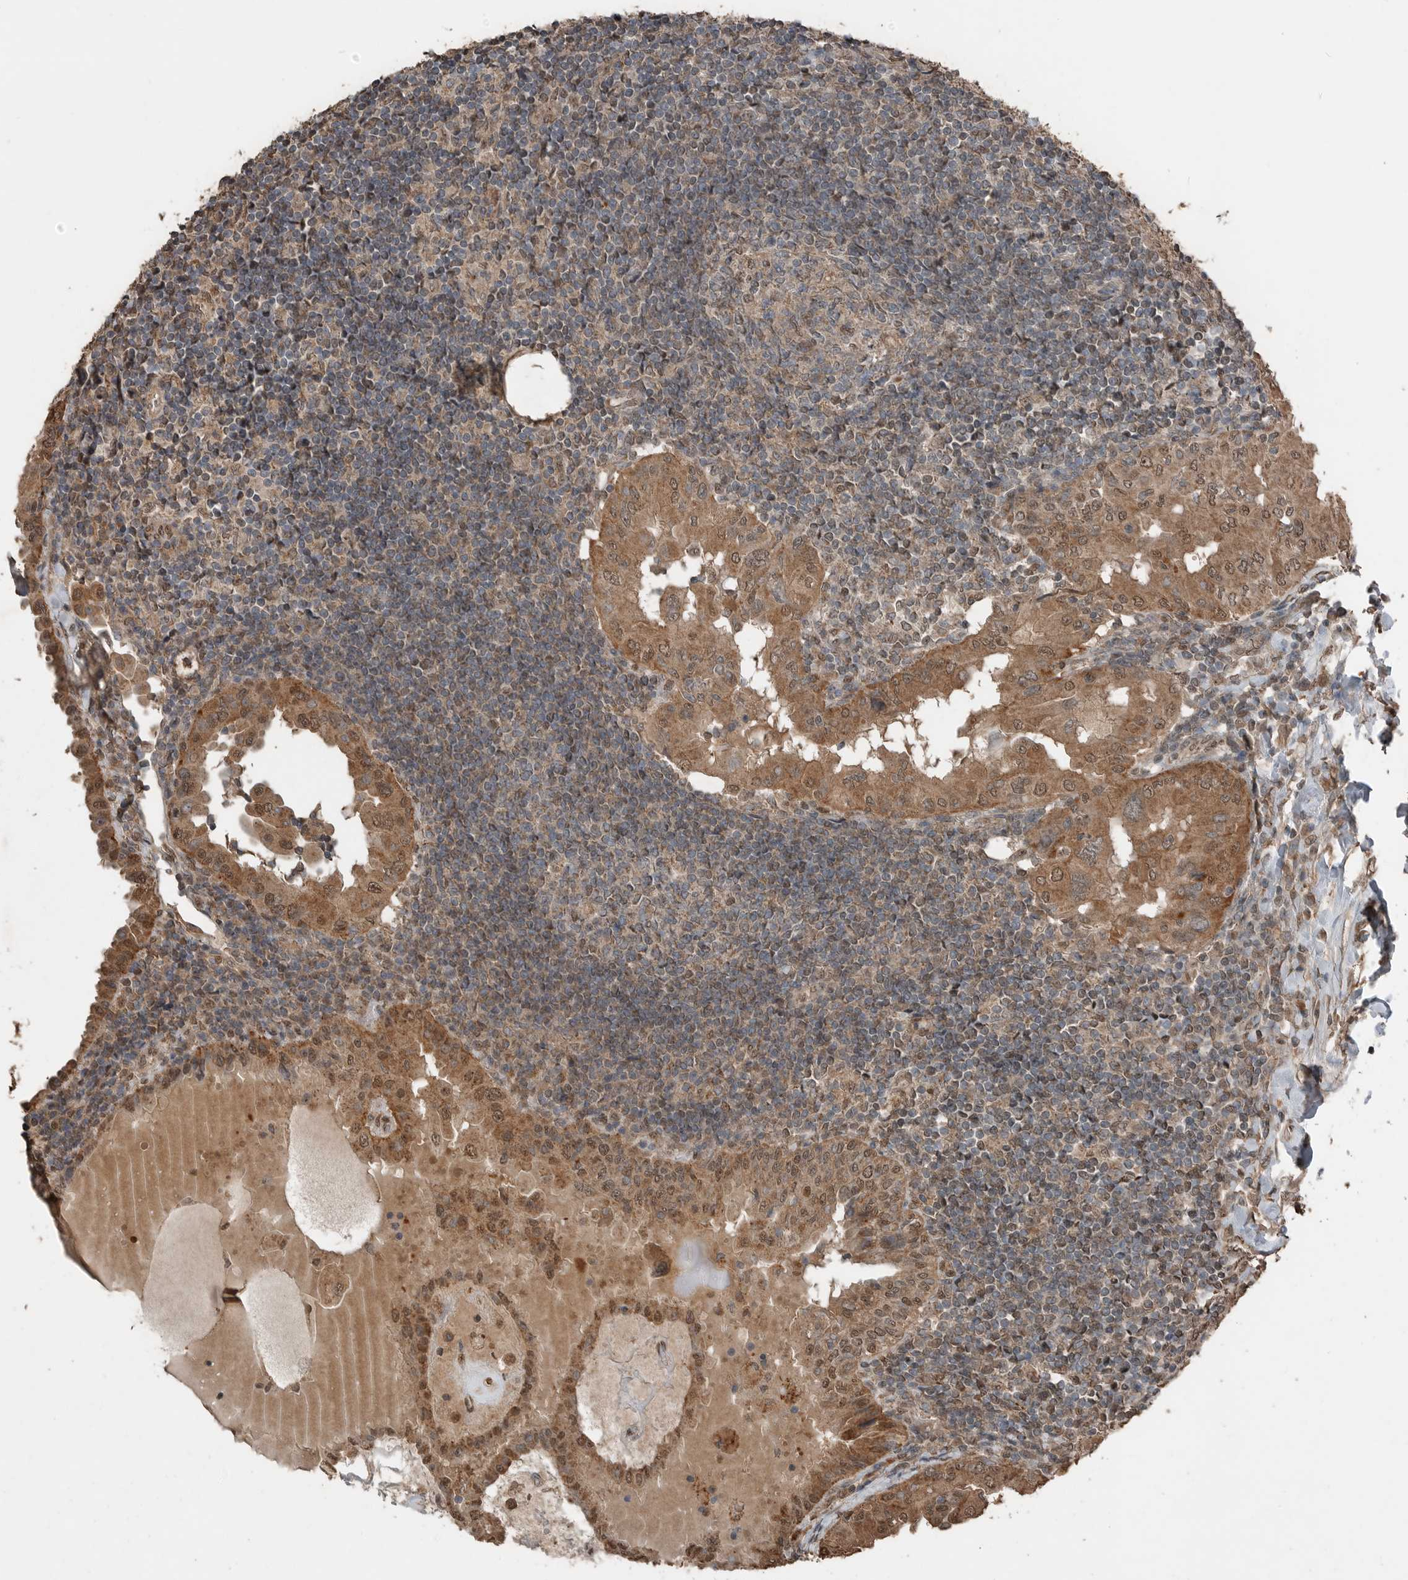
{"staining": {"intensity": "moderate", "quantity": ">75%", "location": "cytoplasmic/membranous,nuclear"}, "tissue": "thyroid cancer", "cell_type": "Tumor cells", "image_type": "cancer", "snomed": [{"axis": "morphology", "description": "Papillary adenocarcinoma, NOS"}, {"axis": "topography", "description": "Thyroid gland"}], "caption": "Thyroid cancer tissue displays moderate cytoplasmic/membranous and nuclear positivity in approximately >75% of tumor cells, visualized by immunohistochemistry.", "gene": "BLZF1", "patient": {"sex": "male", "age": 33}}